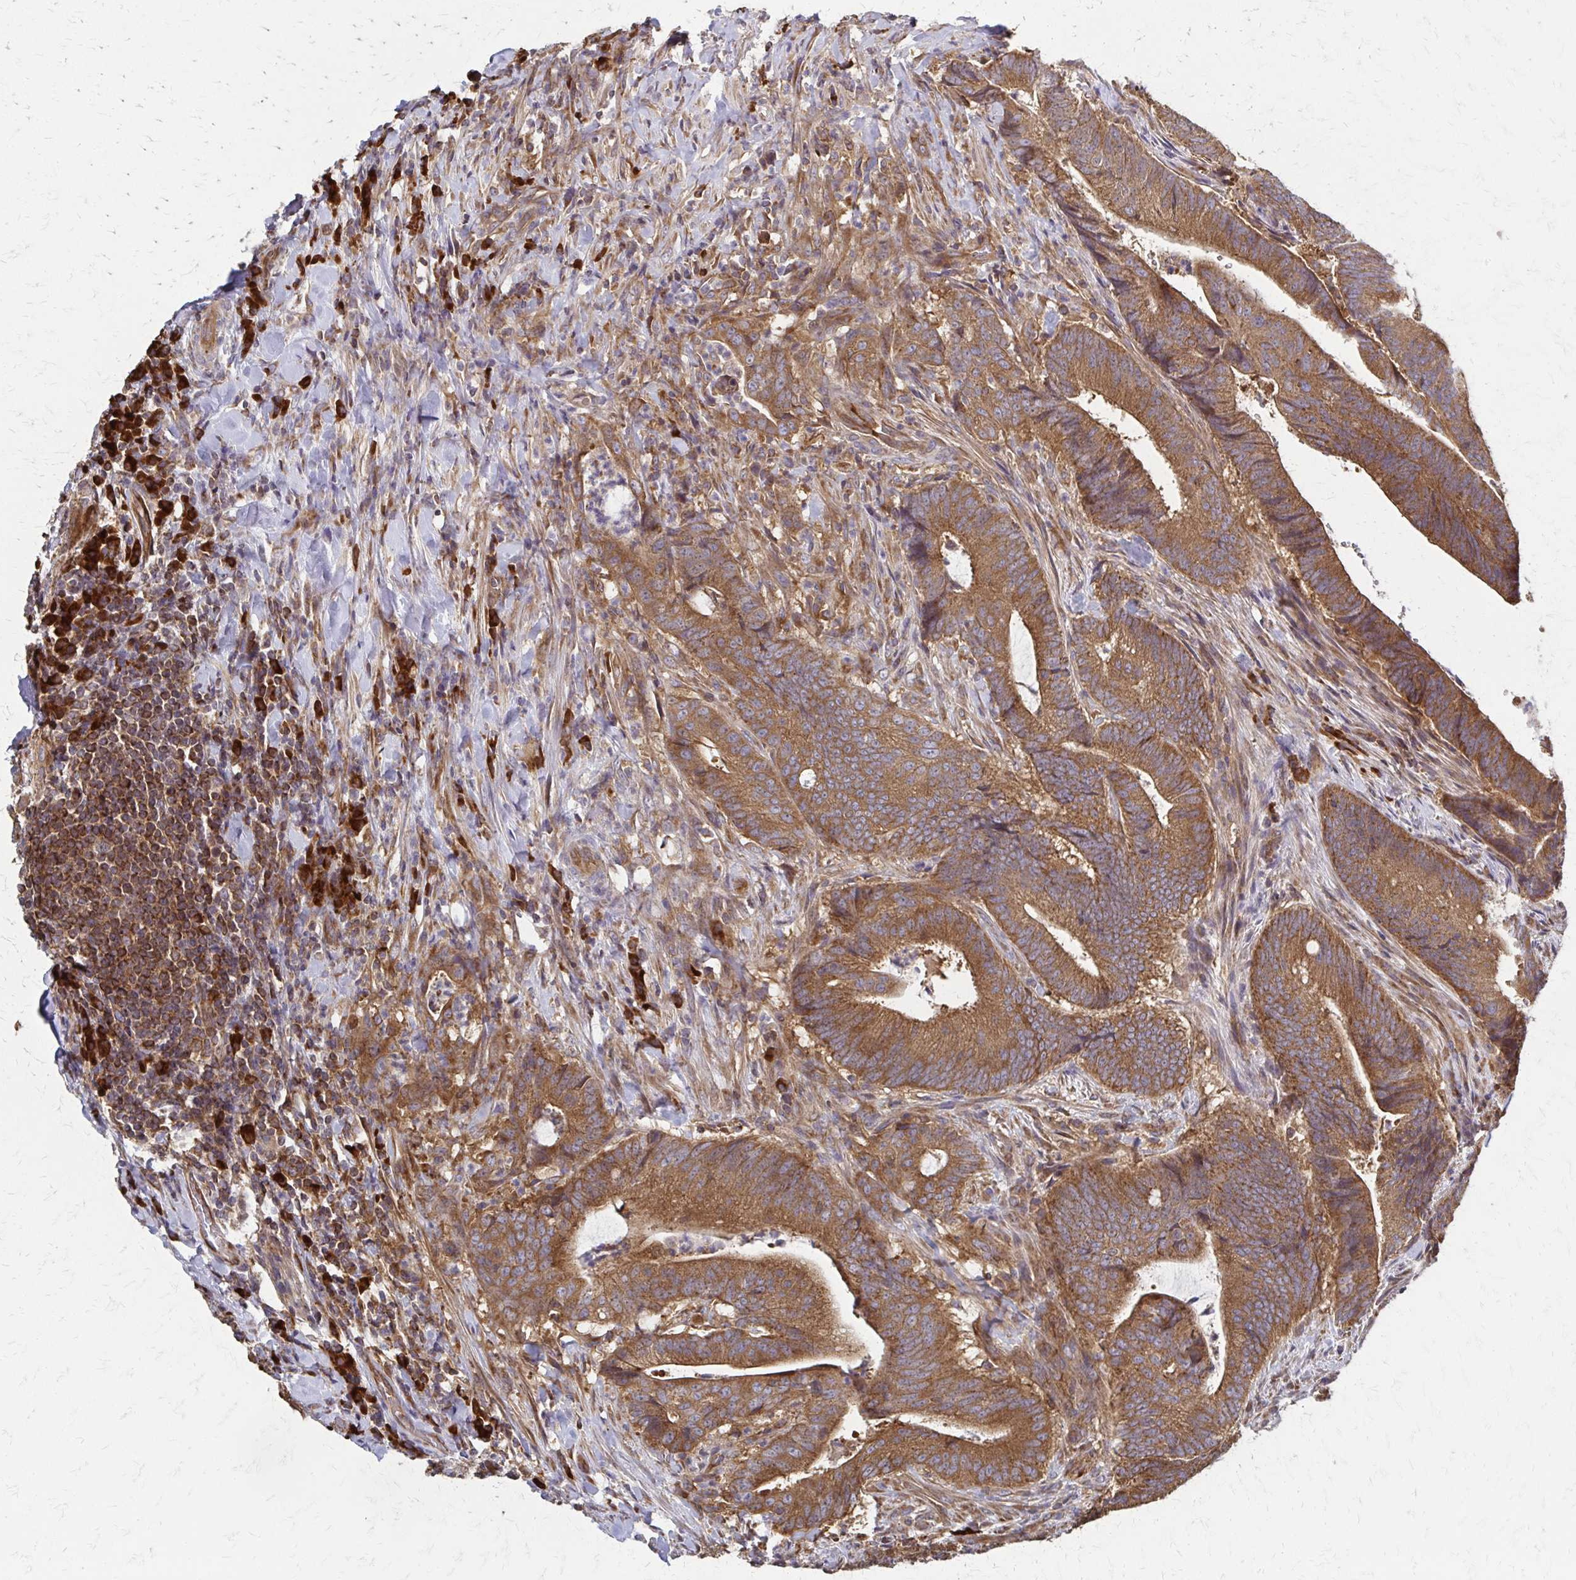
{"staining": {"intensity": "moderate", "quantity": ">75%", "location": "cytoplasmic/membranous"}, "tissue": "colorectal cancer", "cell_type": "Tumor cells", "image_type": "cancer", "snomed": [{"axis": "morphology", "description": "Adenocarcinoma, NOS"}, {"axis": "topography", "description": "Colon"}], "caption": "Protein staining reveals moderate cytoplasmic/membranous staining in approximately >75% of tumor cells in colorectal cancer (adenocarcinoma).", "gene": "EEF2", "patient": {"sex": "female", "age": 43}}